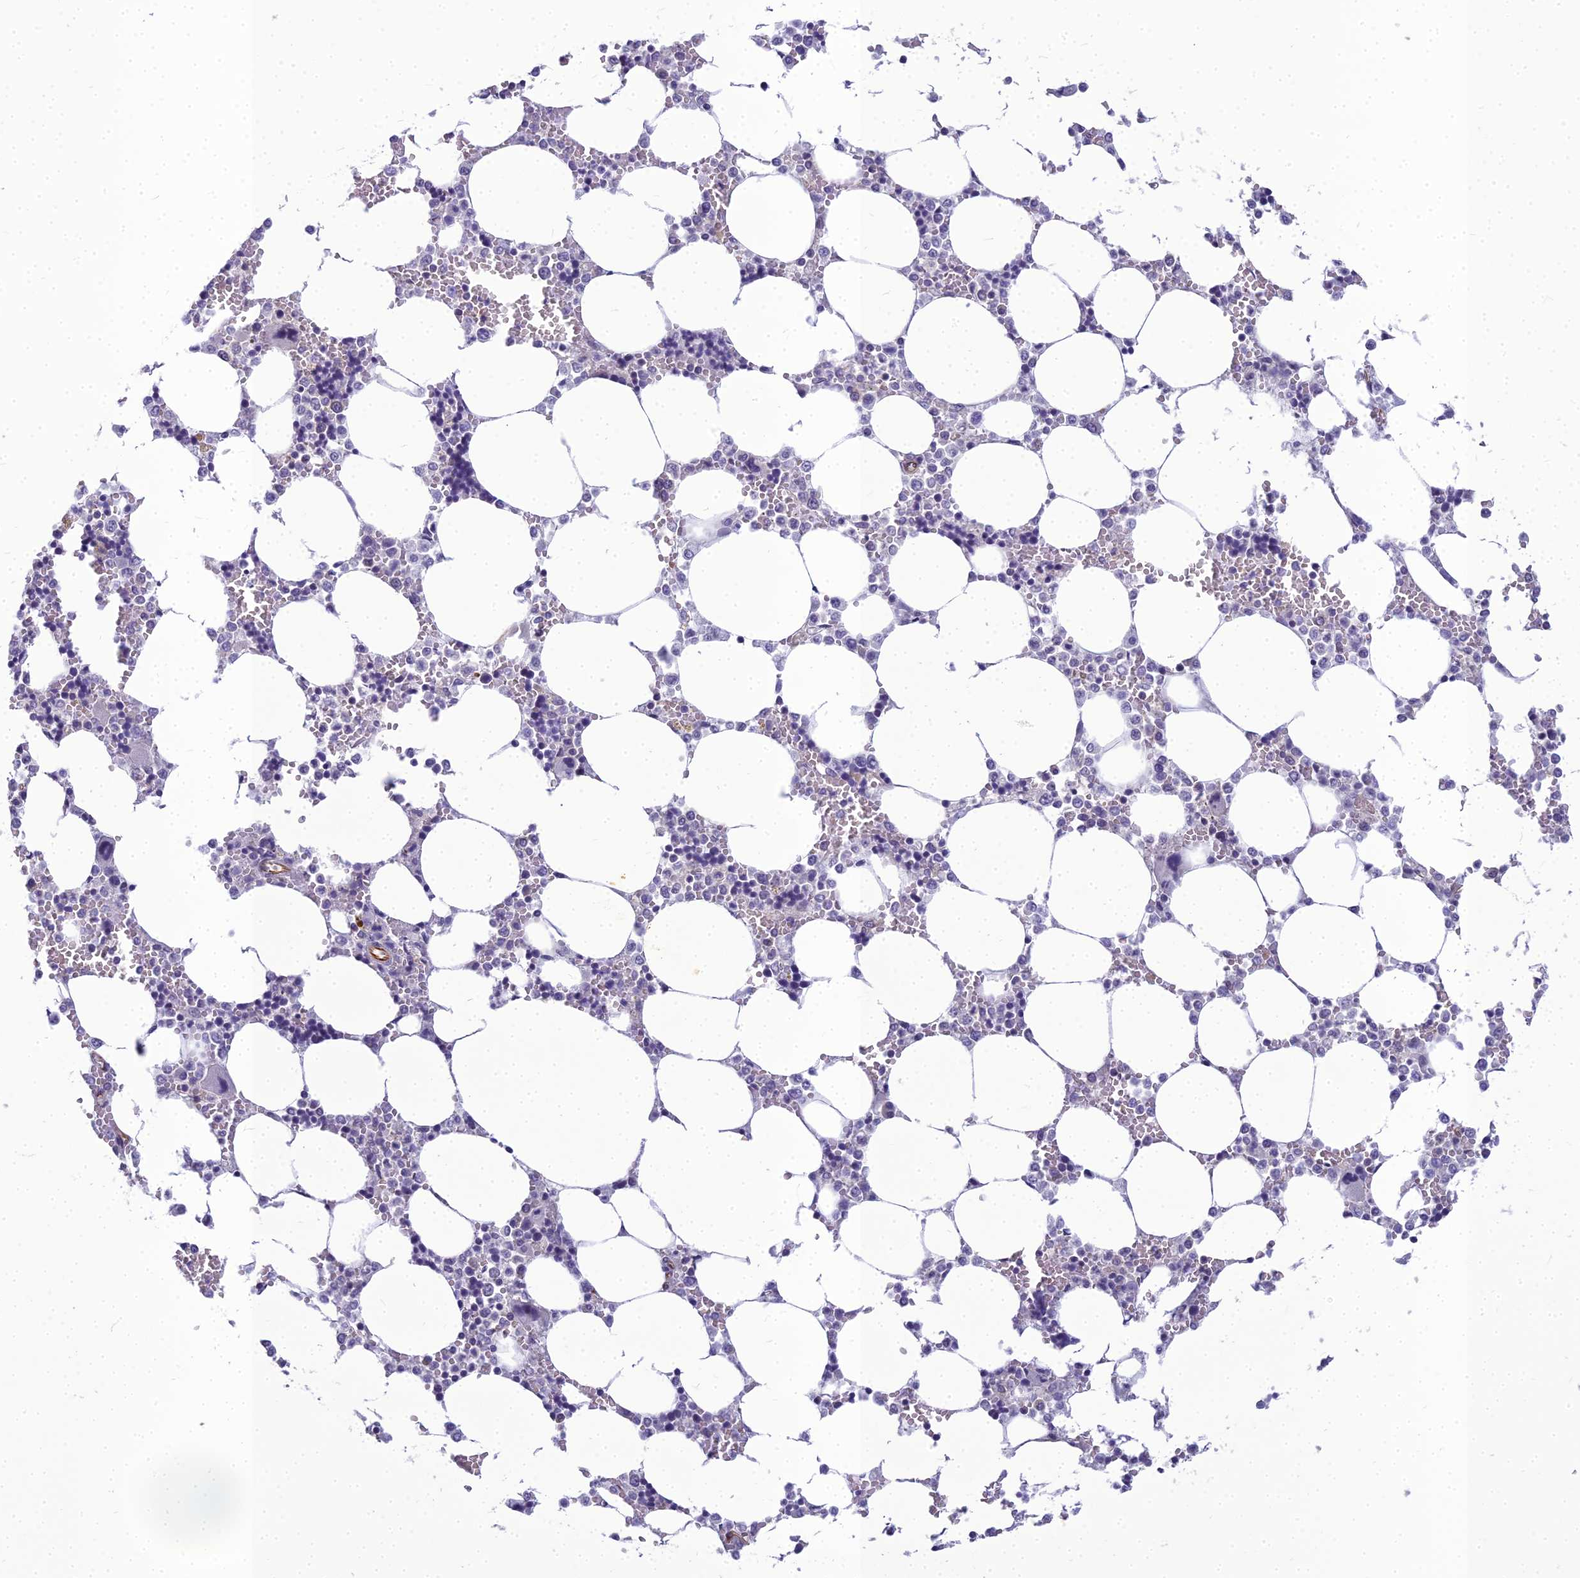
{"staining": {"intensity": "negative", "quantity": "none", "location": "none"}, "tissue": "bone marrow", "cell_type": "Hematopoietic cells", "image_type": "normal", "snomed": [{"axis": "morphology", "description": "Normal tissue, NOS"}, {"axis": "topography", "description": "Bone marrow"}], "caption": "Immunohistochemical staining of normal human bone marrow demonstrates no significant positivity in hematopoietic cells.", "gene": "RGL3", "patient": {"sex": "male", "age": 64}}